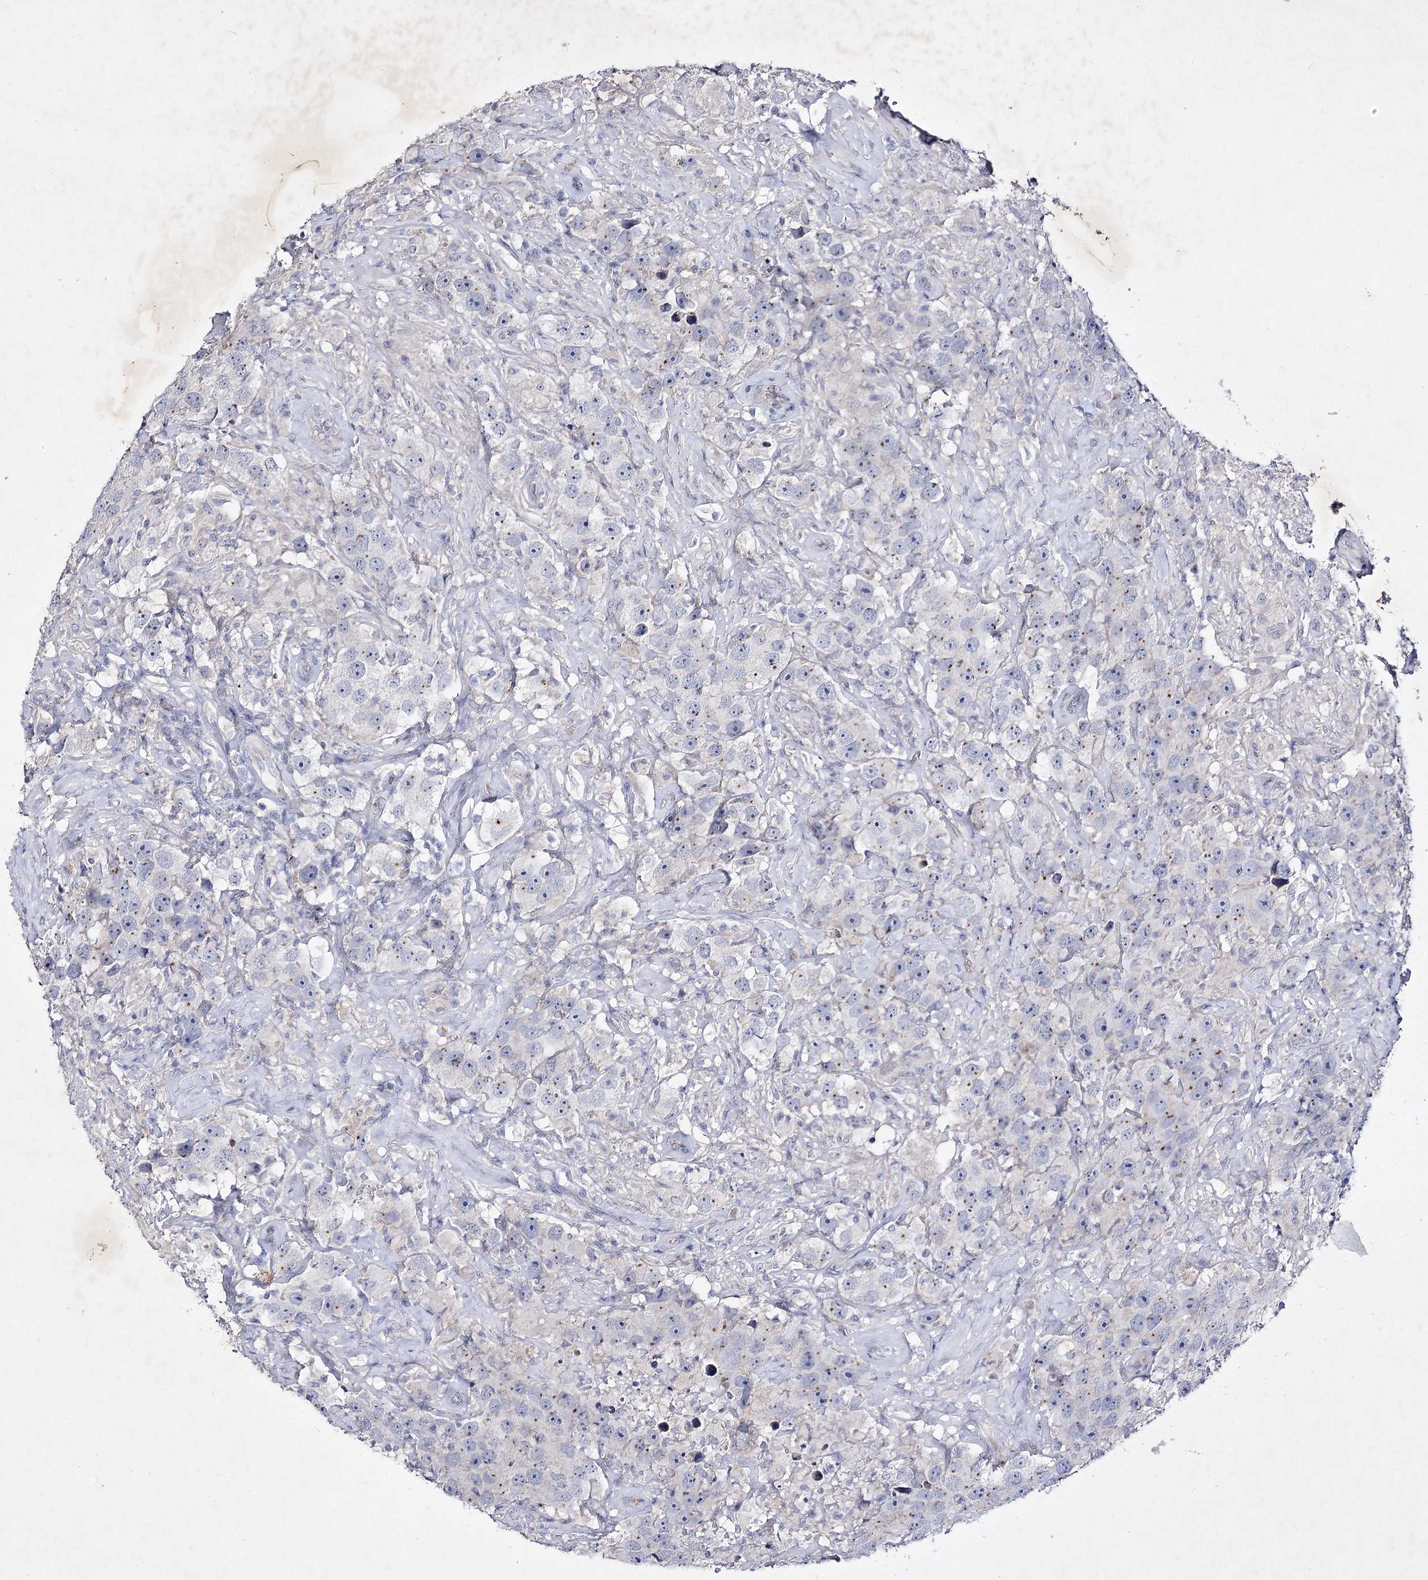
{"staining": {"intensity": "negative", "quantity": "none", "location": "none"}, "tissue": "testis cancer", "cell_type": "Tumor cells", "image_type": "cancer", "snomed": [{"axis": "morphology", "description": "Seminoma, NOS"}, {"axis": "topography", "description": "Testis"}], "caption": "Testis cancer stained for a protein using IHC demonstrates no positivity tumor cells.", "gene": "COX15", "patient": {"sex": "male", "age": 49}}